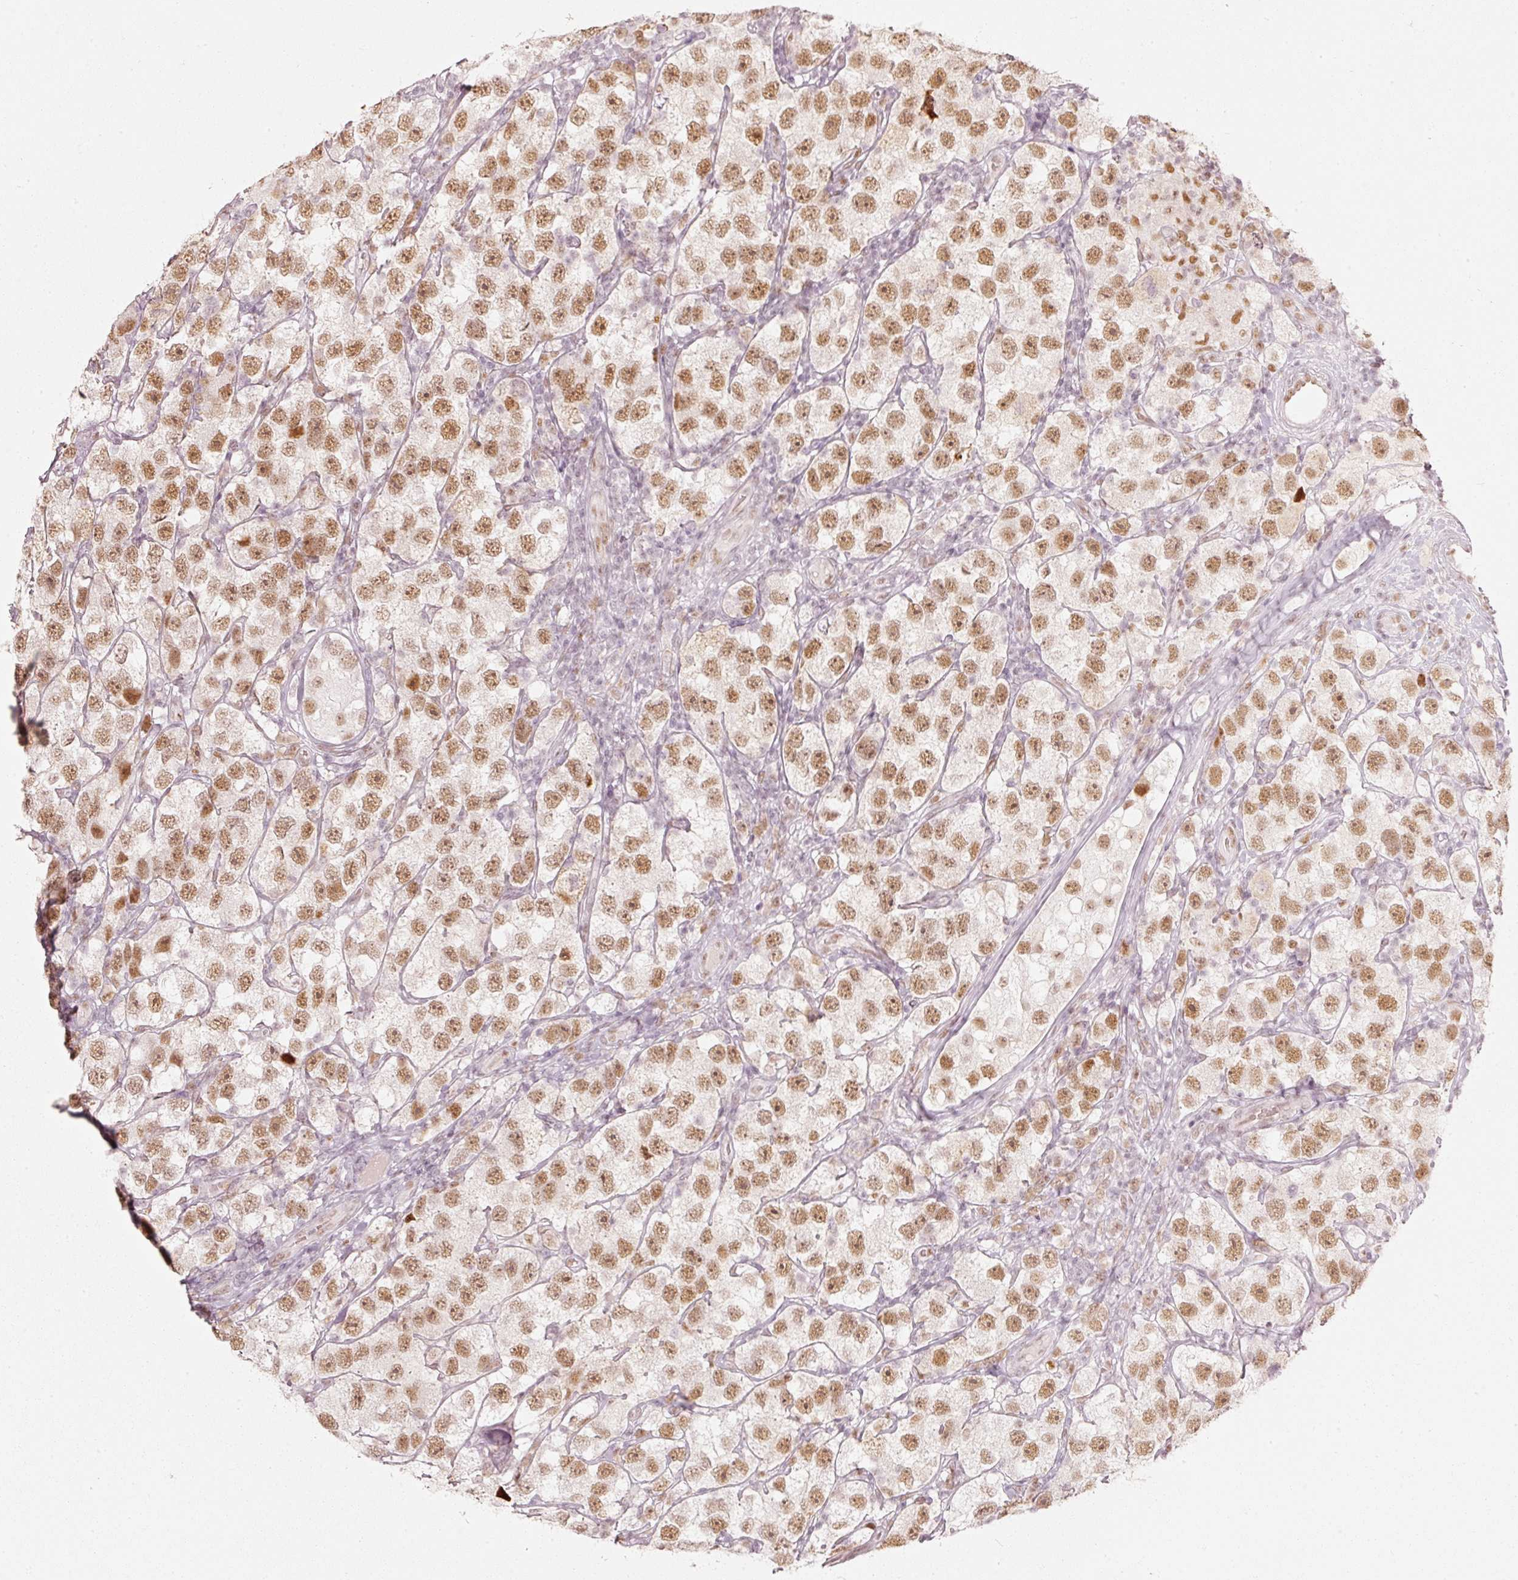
{"staining": {"intensity": "moderate", "quantity": ">75%", "location": "nuclear"}, "tissue": "testis cancer", "cell_type": "Tumor cells", "image_type": "cancer", "snomed": [{"axis": "morphology", "description": "Seminoma, NOS"}, {"axis": "topography", "description": "Testis"}], "caption": "A brown stain highlights moderate nuclear staining of a protein in human testis seminoma tumor cells.", "gene": "PPP1R10", "patient": {"sex": "male", "age": 26}}